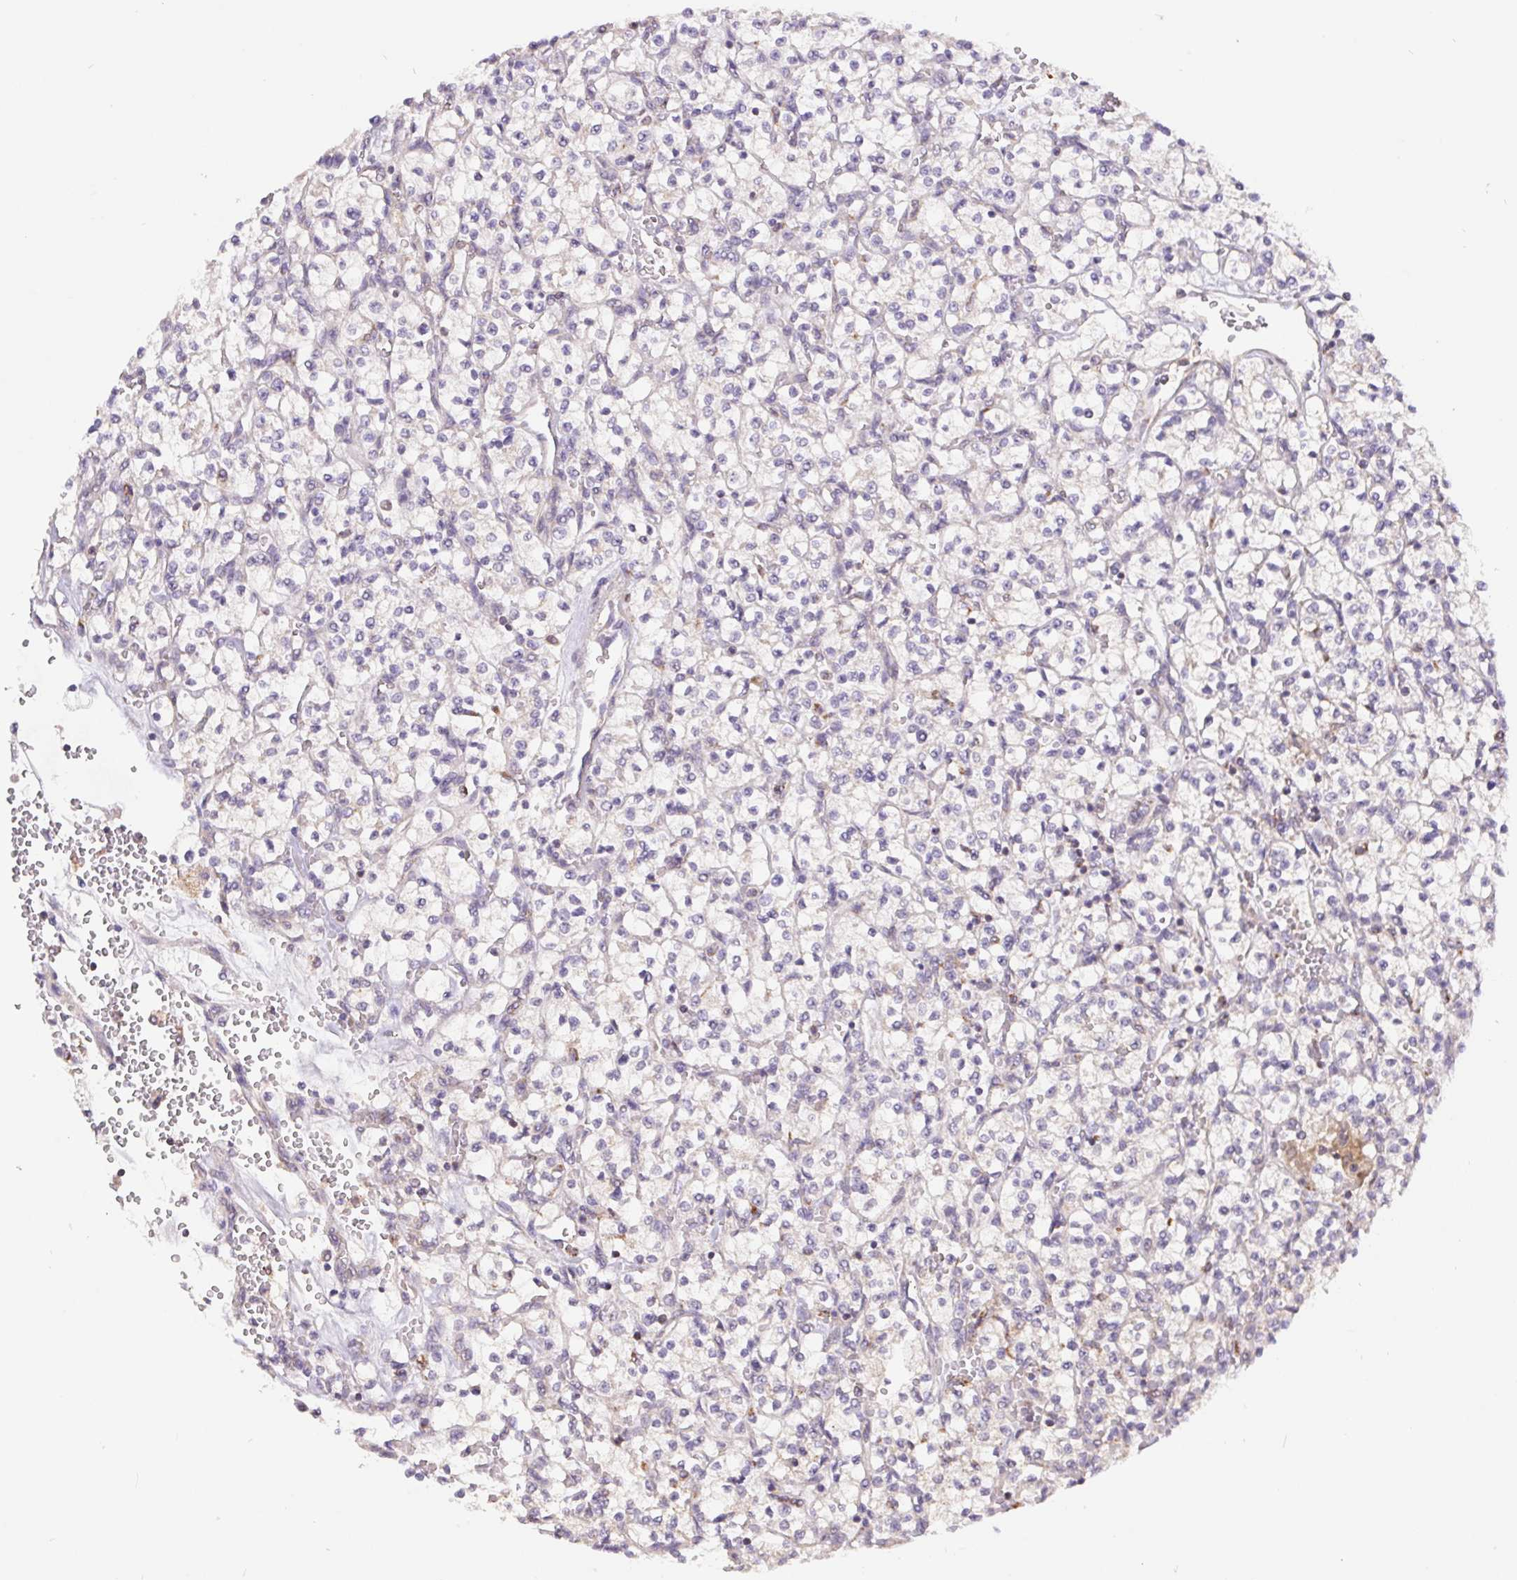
{"staining": {"intensity": "negative", "quantity": "none", "location": "none"}, "tissue": "renal cancer", "cell_type": "Tumor cells", "image_type": "cancer", "snomed": [{"axis": "morphology", "description": "Adenocarcinoma, NOS"}, {"axis": "topography", "description": "Kidney"}], "caption": "A high-resolution histopathology image shows immunohistochemistry staining of renal cancer (adenocarcinoma), which reveals no significant staining in tumor cells.", "gene": "EMC6", "patient": {"sex": "female", "age": 64}}